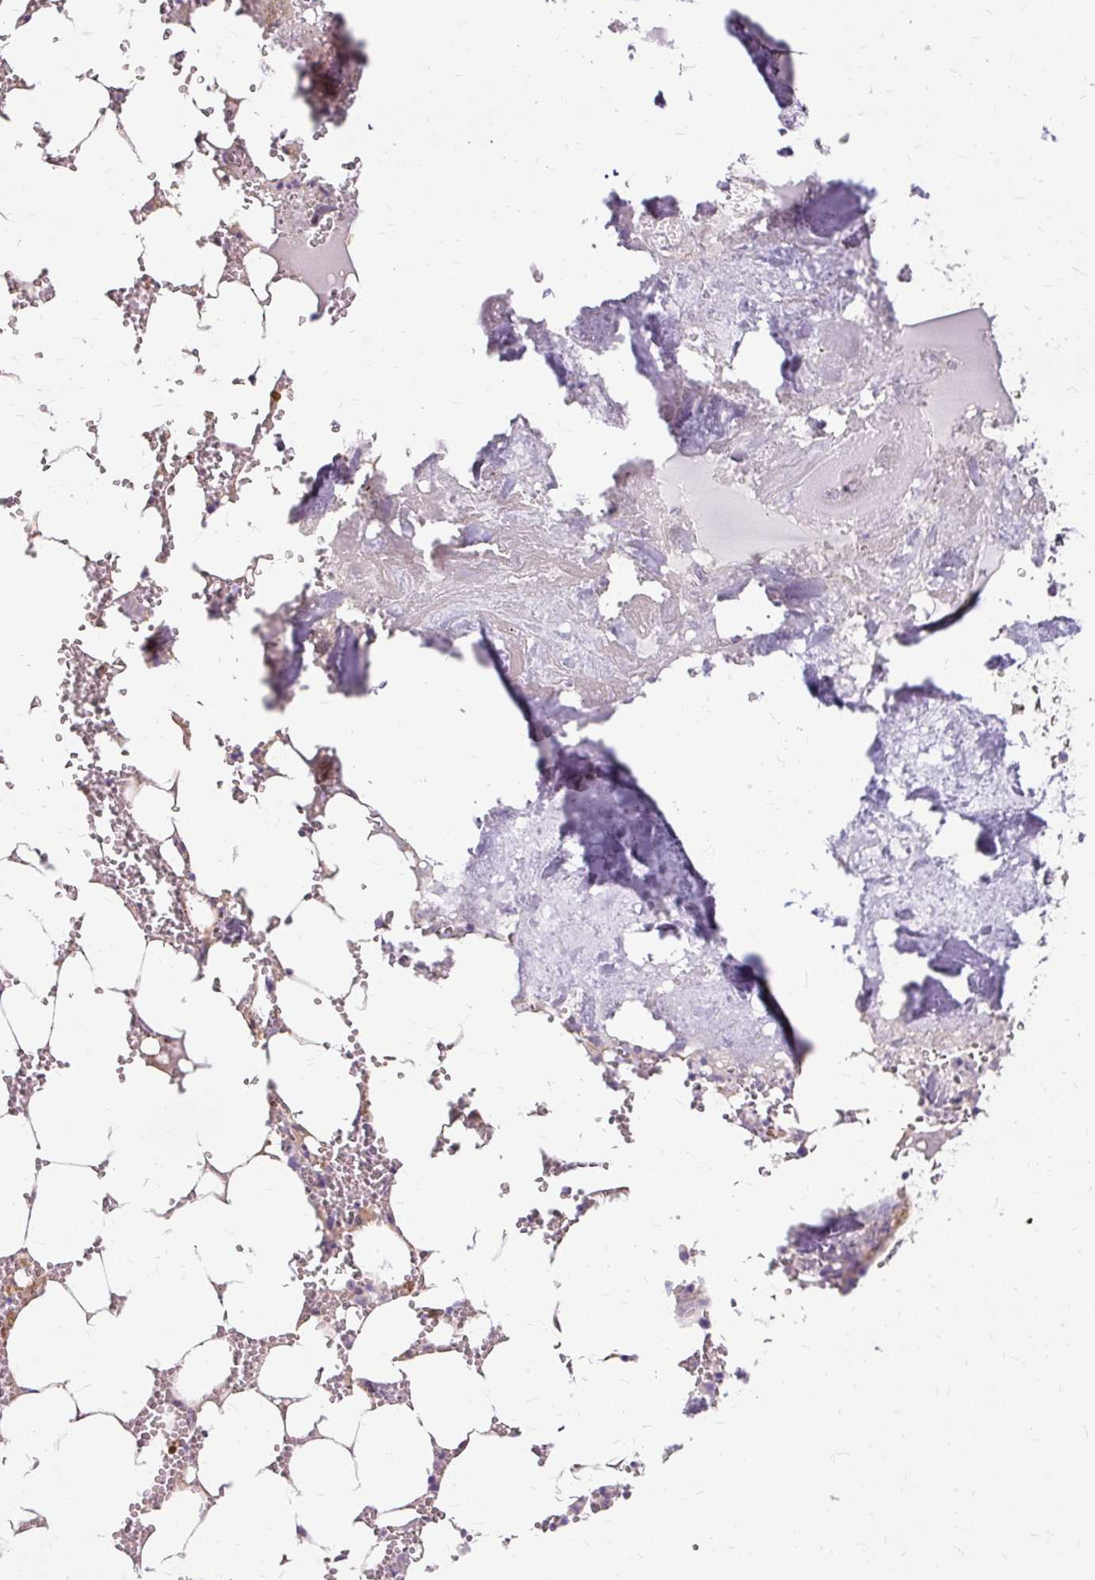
{"staining": {"intensity": "negative", "quantity": "none", "location": "none"}, "tissue": "bone marrow", "cell_type": "Hematopoietic cells", "image_type": "normal", "snomed": [{"axis": "morphology", "description": "Normal tissue, NOS"}, {"axis": "topography", "description": "Bone marrow"}], "caption": "An immunohistochemistry image of normal bone marrow is shown. There is no staining in hematopoietic cells of bone marrow. (DAB IHC with hematoxylin counter stain).", "gene": "TSPAN8", "patient": {"sex": "male", "age": 54}}